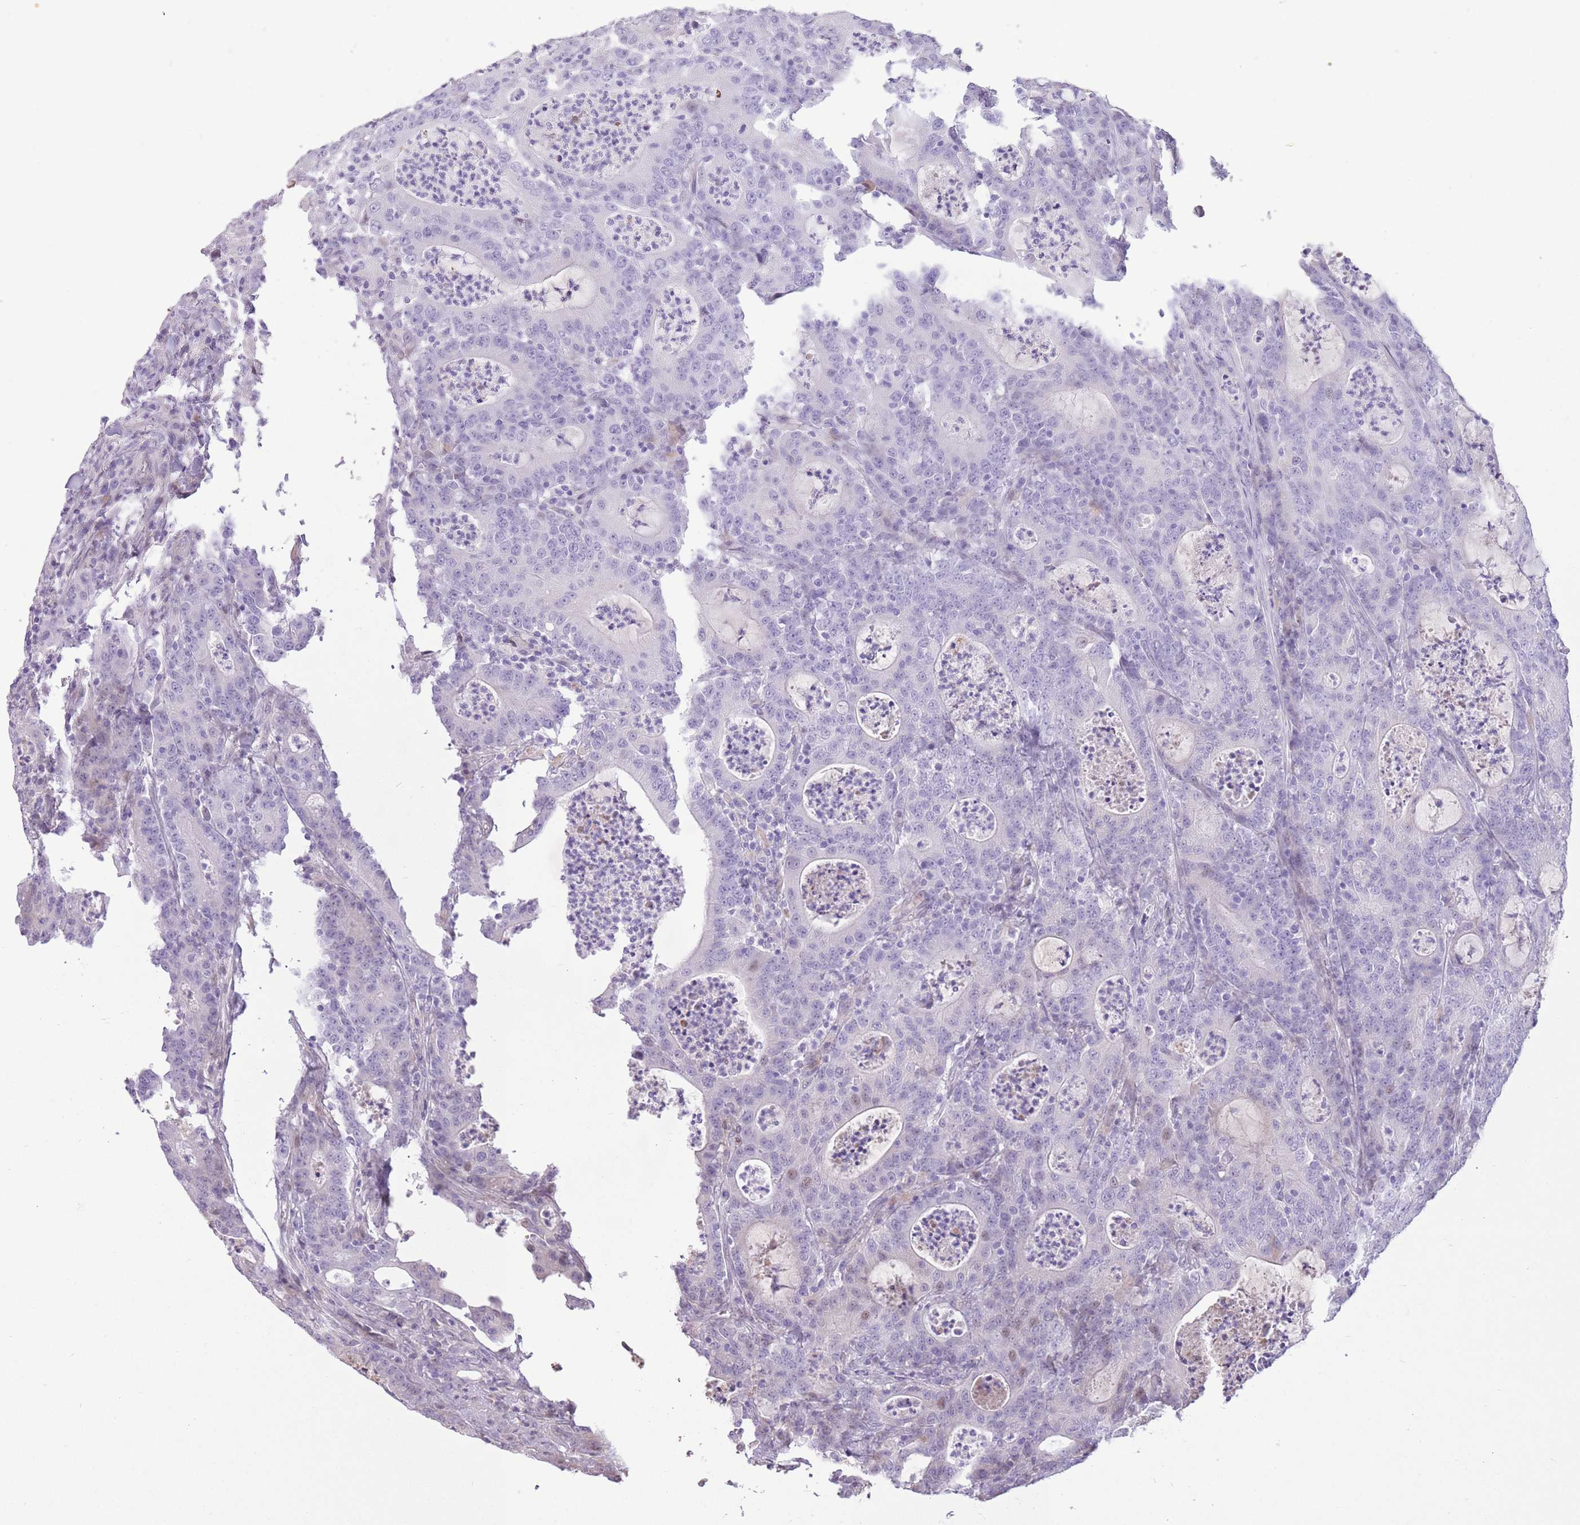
{"staining": {"intensity": "negative", "quantity": "none", "location": "none"}, "tissue": "colorectal cancer", "cell_type": "Tumor cells", "image_type": "cancer", "snomed": [{"axis": "morphology", "description": "Adenocarcinoma, NOS"}, {"axis": "topography", "description": "Colon"}], "caption": "High magnification brightfield microscopy of colorectal cancer (adenocarcinoma) stained with DAB (brown) and counterstained with hematoxylin (blue): tumor cells show no significant staining.", "gene": "WDR70", "patient": {"sex": "male", "age": 83}}